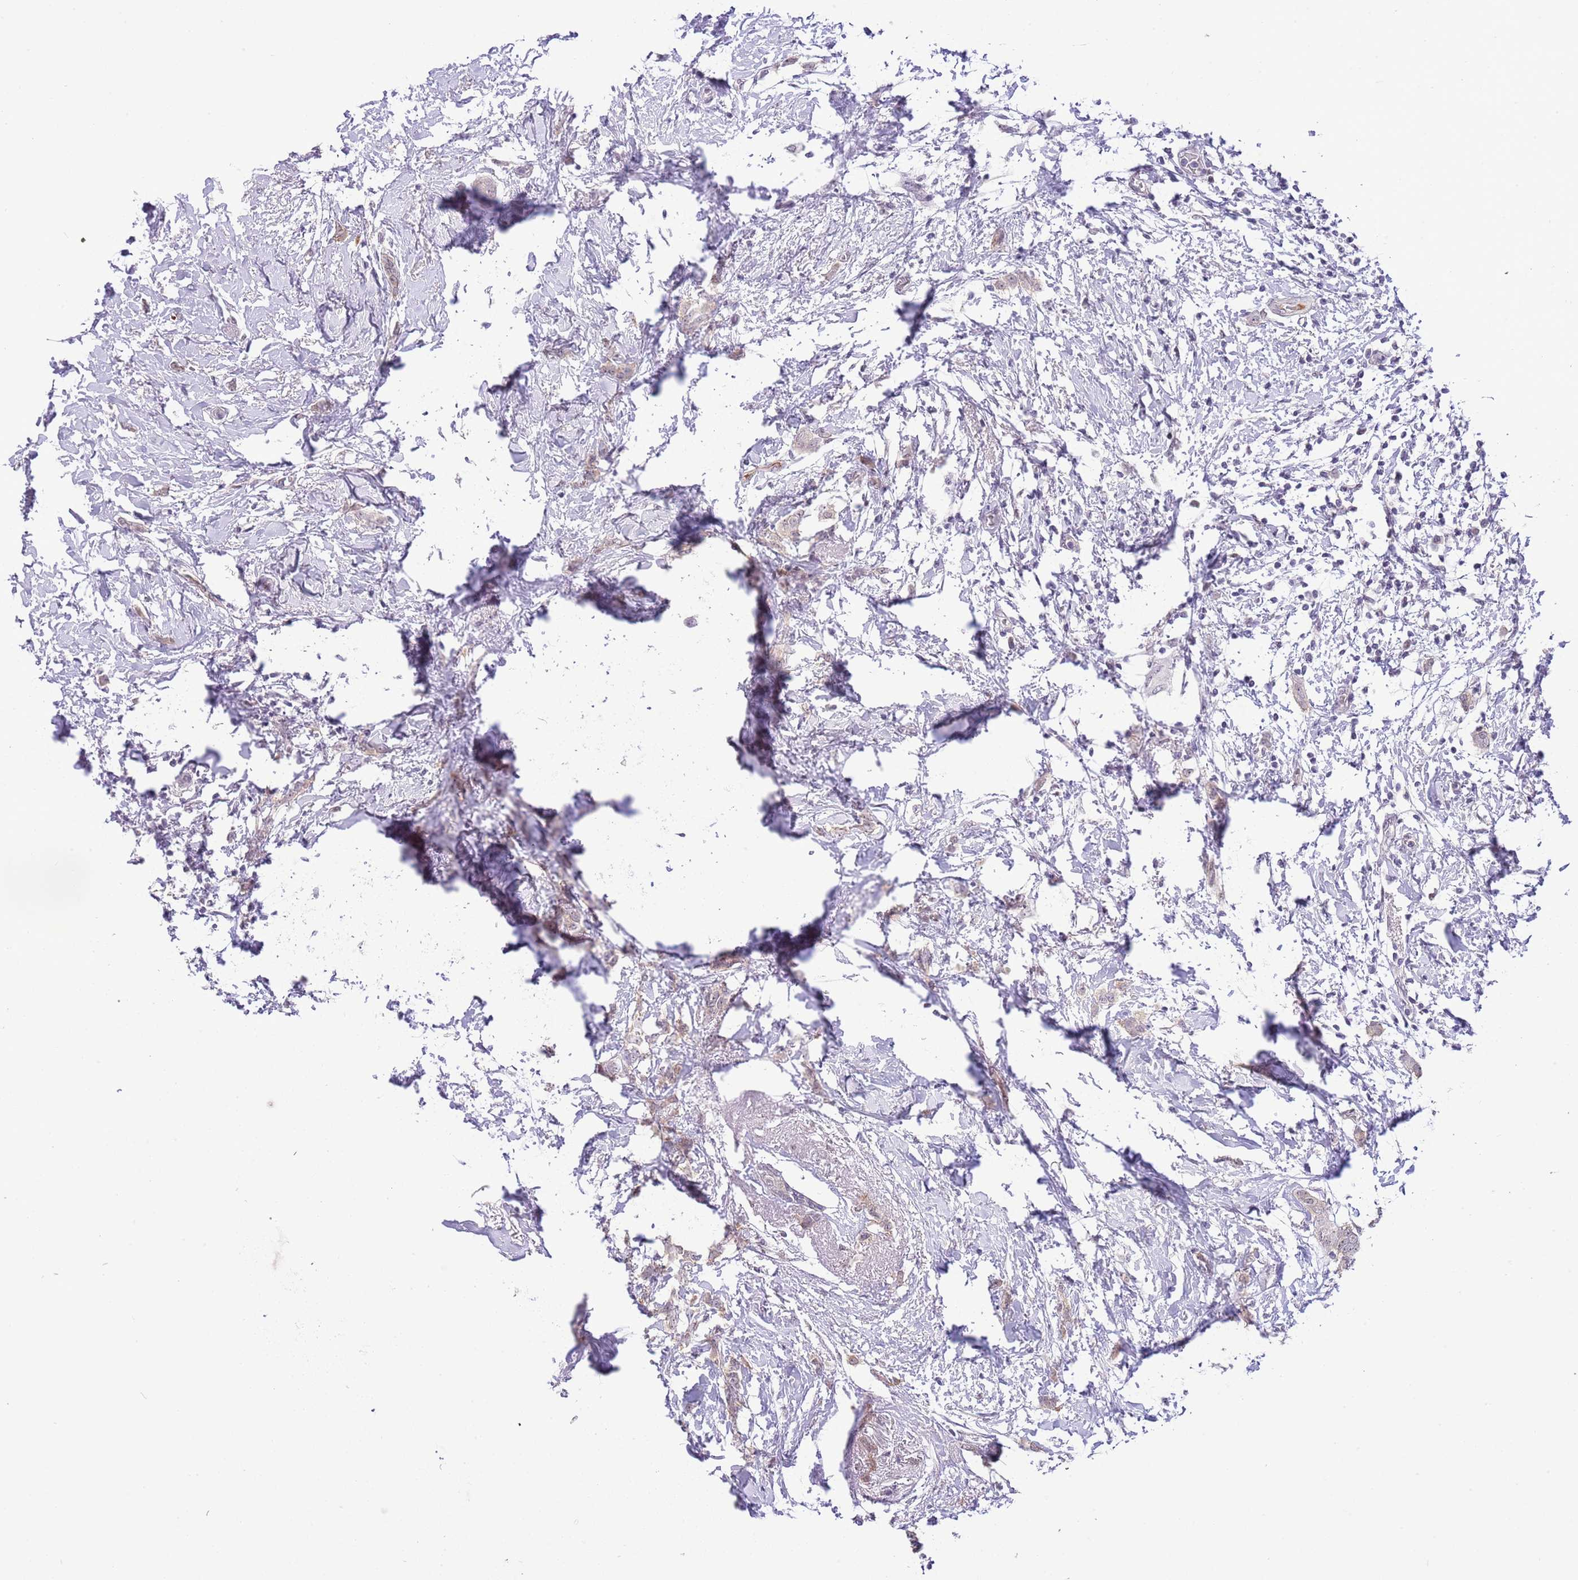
{"staining": {"intensity": "negative", "quantity": "none", "location": "none"}, "tissue": "breast cancer", "cell_type": "Tumor cells", "image_type": "cancer", "snomed": [{"axis": "morphology", "description": "Duct carcinoma"}, {"axis": "topography", "description": "Breast"}], "caption": "DAB (3,3'-diaminobenzidine) immunohistochemical staining of human breast cancer displays no significant staining in tumor cells. (DAB immunohistochemistry (IHC), high magnification).", "gene": "MIDN", "patient": {"sex": "female", "age": 72}}